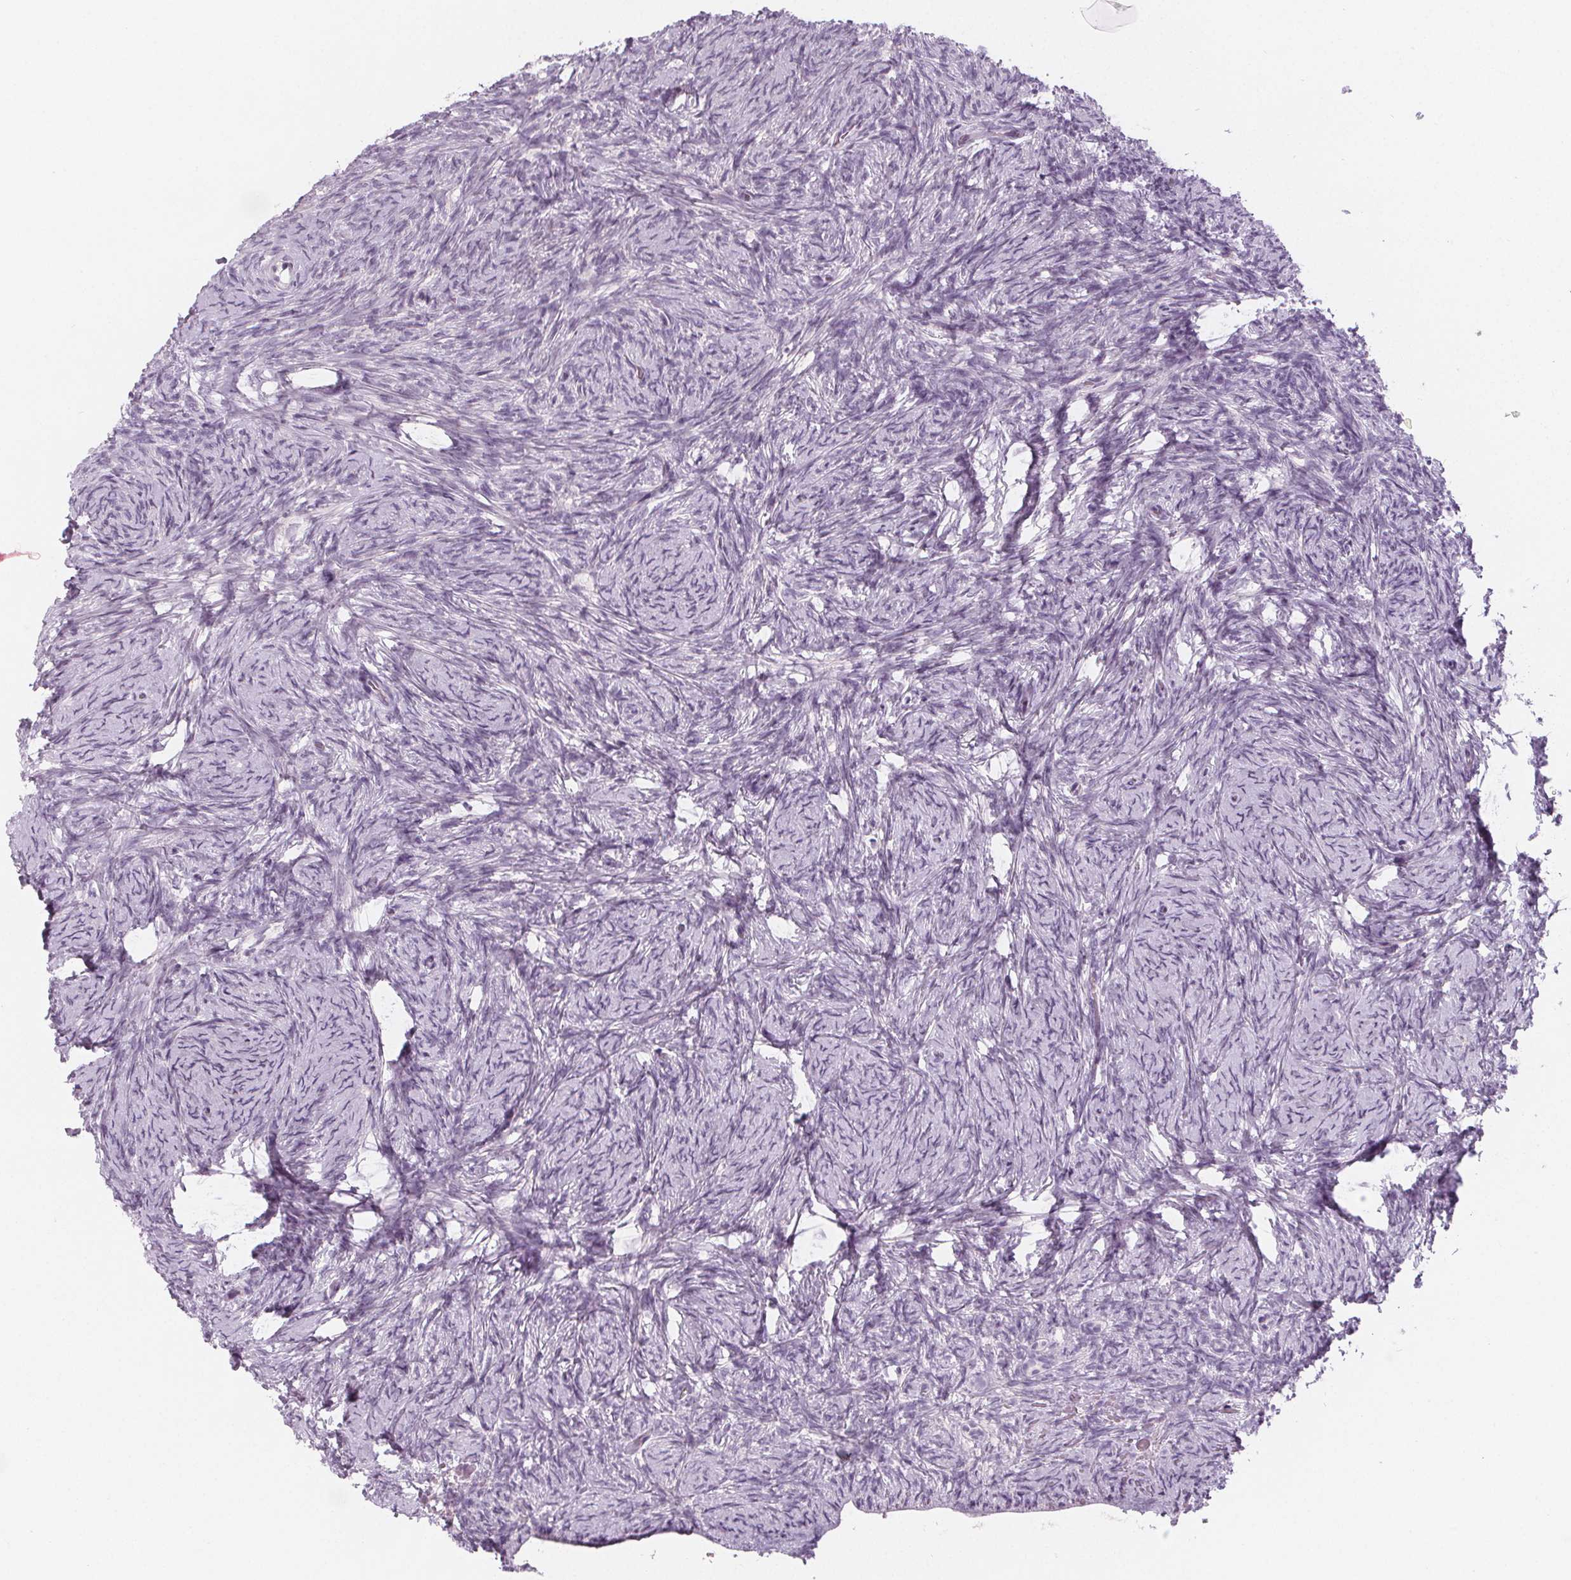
{"staining": {"intensity": "negative", "quantity": "none", "location": "none"}, "tissue": "ovary", "cell_type": "Ovarian stroma cells", "image_type": "normal", "snomed": [{"axis": "morphology", "description": "Normal tissue, NOS"}, {"axis": "topography", "description": "Ovary"}], "caption": "This is an IHC photomicrograph of benign human ovary. There is no staining in ovarian stroma cells.", "gene": "SLC5A12", "patient": {"sex": "female", "age": 34}}